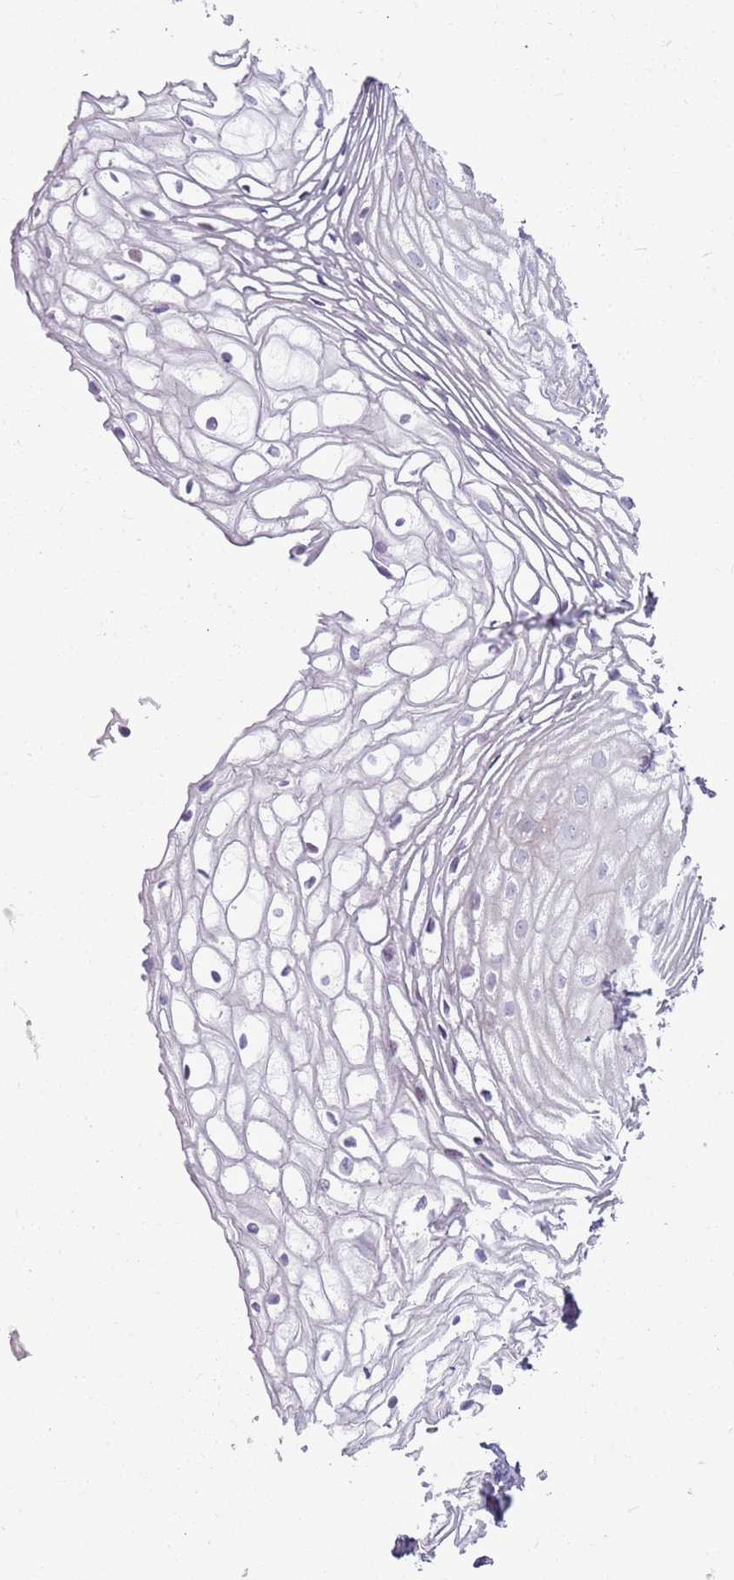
{"staining": {"intensity": "negative", "quantity": "none", "location": "none"}, "tissue": "vagina", "cell_type": "Squamous epithelial cells", "image_type": "normal", "snomed": [{"axis": "morphology", "description": "Normal tissue, NOS"}, {"axis": "topography", "description": "Vagina"}], "caption": "Immunohistochemistry (IHC) photomicrograph of unremarkable vagina stained for a protein (brown), which demonstrates no positivity in squamous epithelial cells. (IHC, brightfield microscopy, high magnification).", "gene": "RPL3L", "patient": {"sex": "female", "age": 60}}